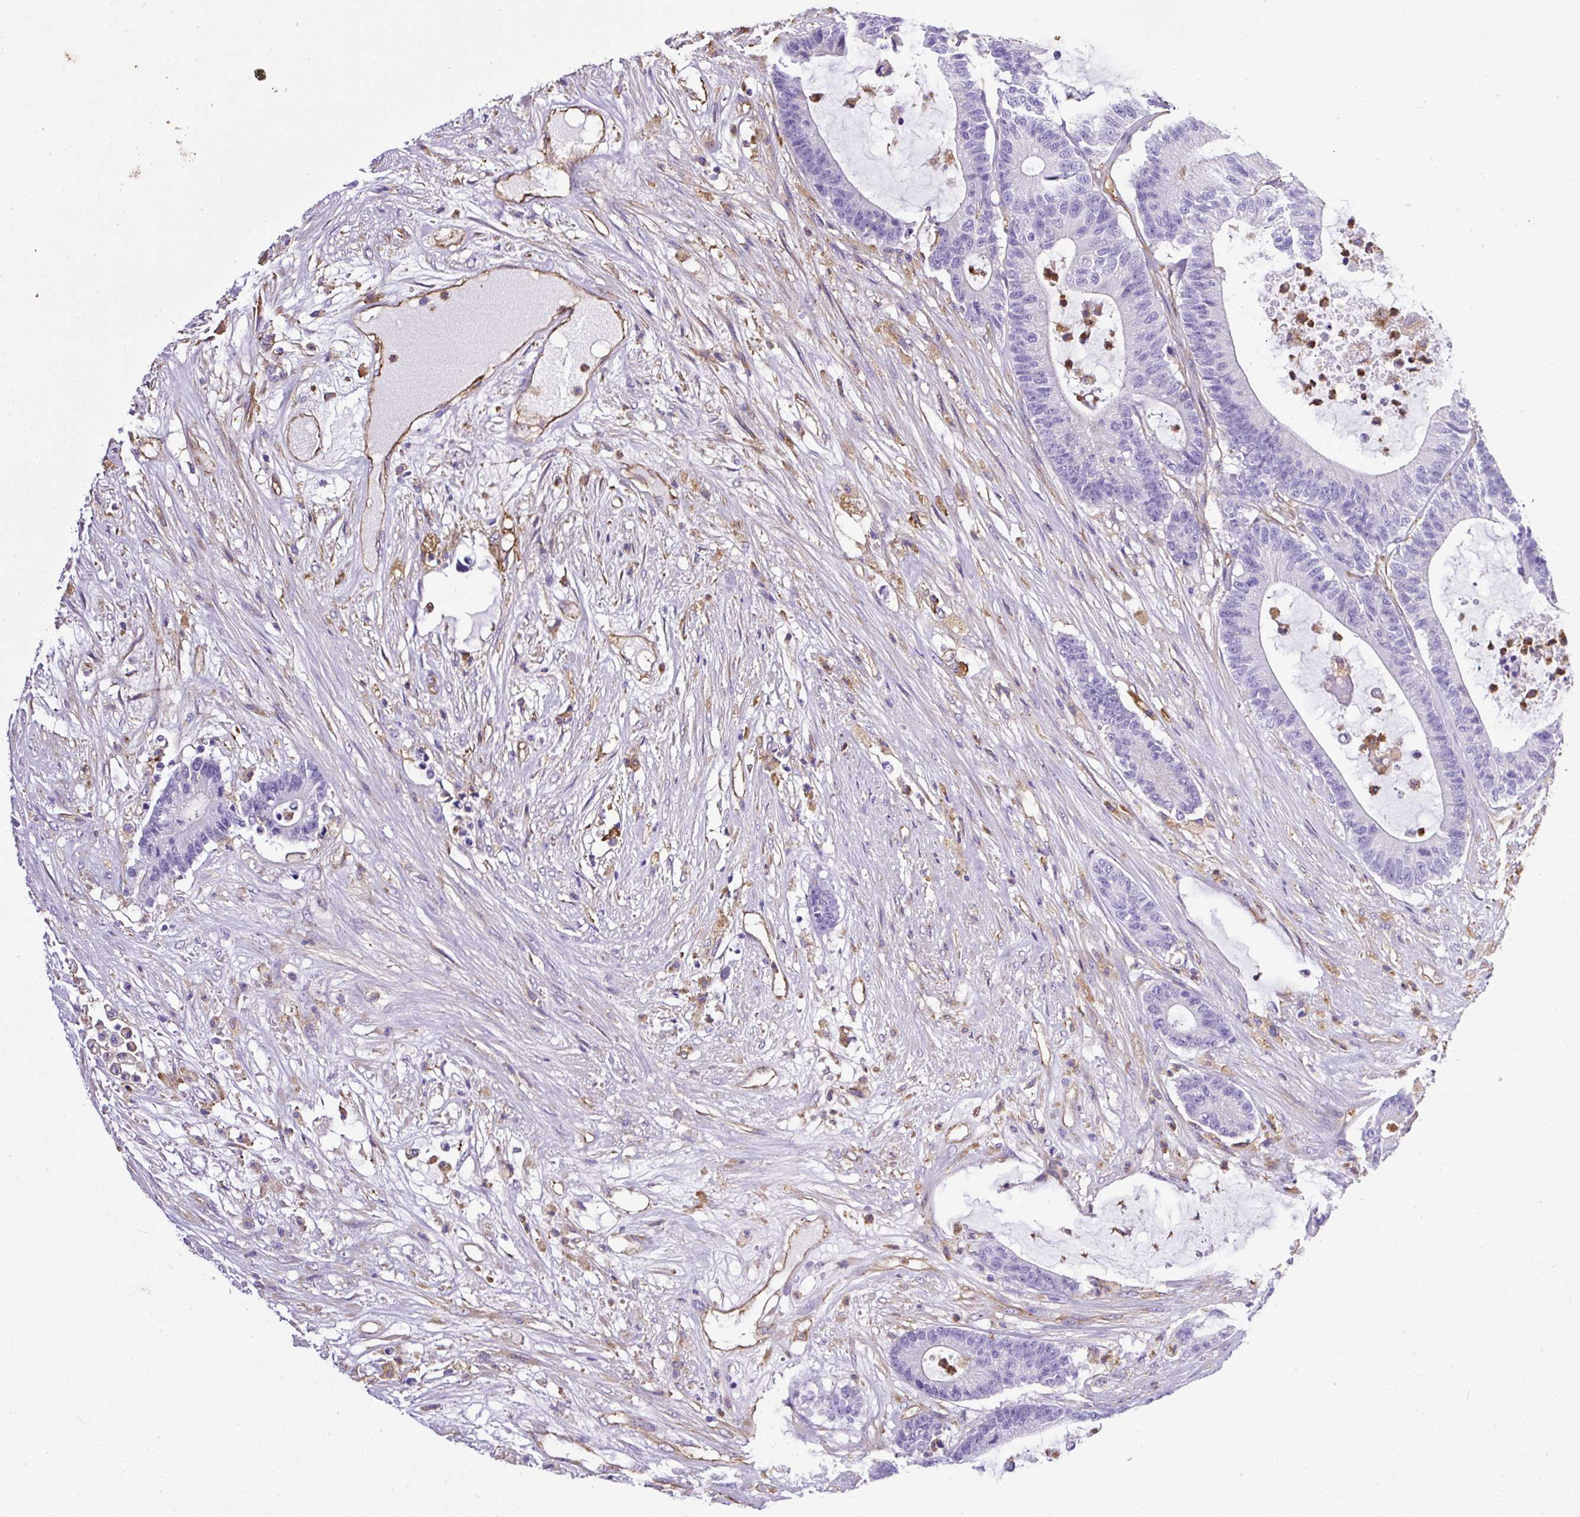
{"staining": {"intensity": "negative", "quantity": "none", "location": "none"}, "tissue": "colorectal cancer", "cell_type": "Tumor cells", "image_type": "cancer", "snomed": [{"axis": "morphology", "description": "Adenocarcinoma, NOS"}, {"axis": "topography", "description": "Colon"}], "caption": "This is an immunohistochemistry micrograph of human colorectal cancer (adenocarcinoma). There is no staining in tumor cells.", "gene": "MAGEB5", "patient": {"sex": "female", "age": 84}}